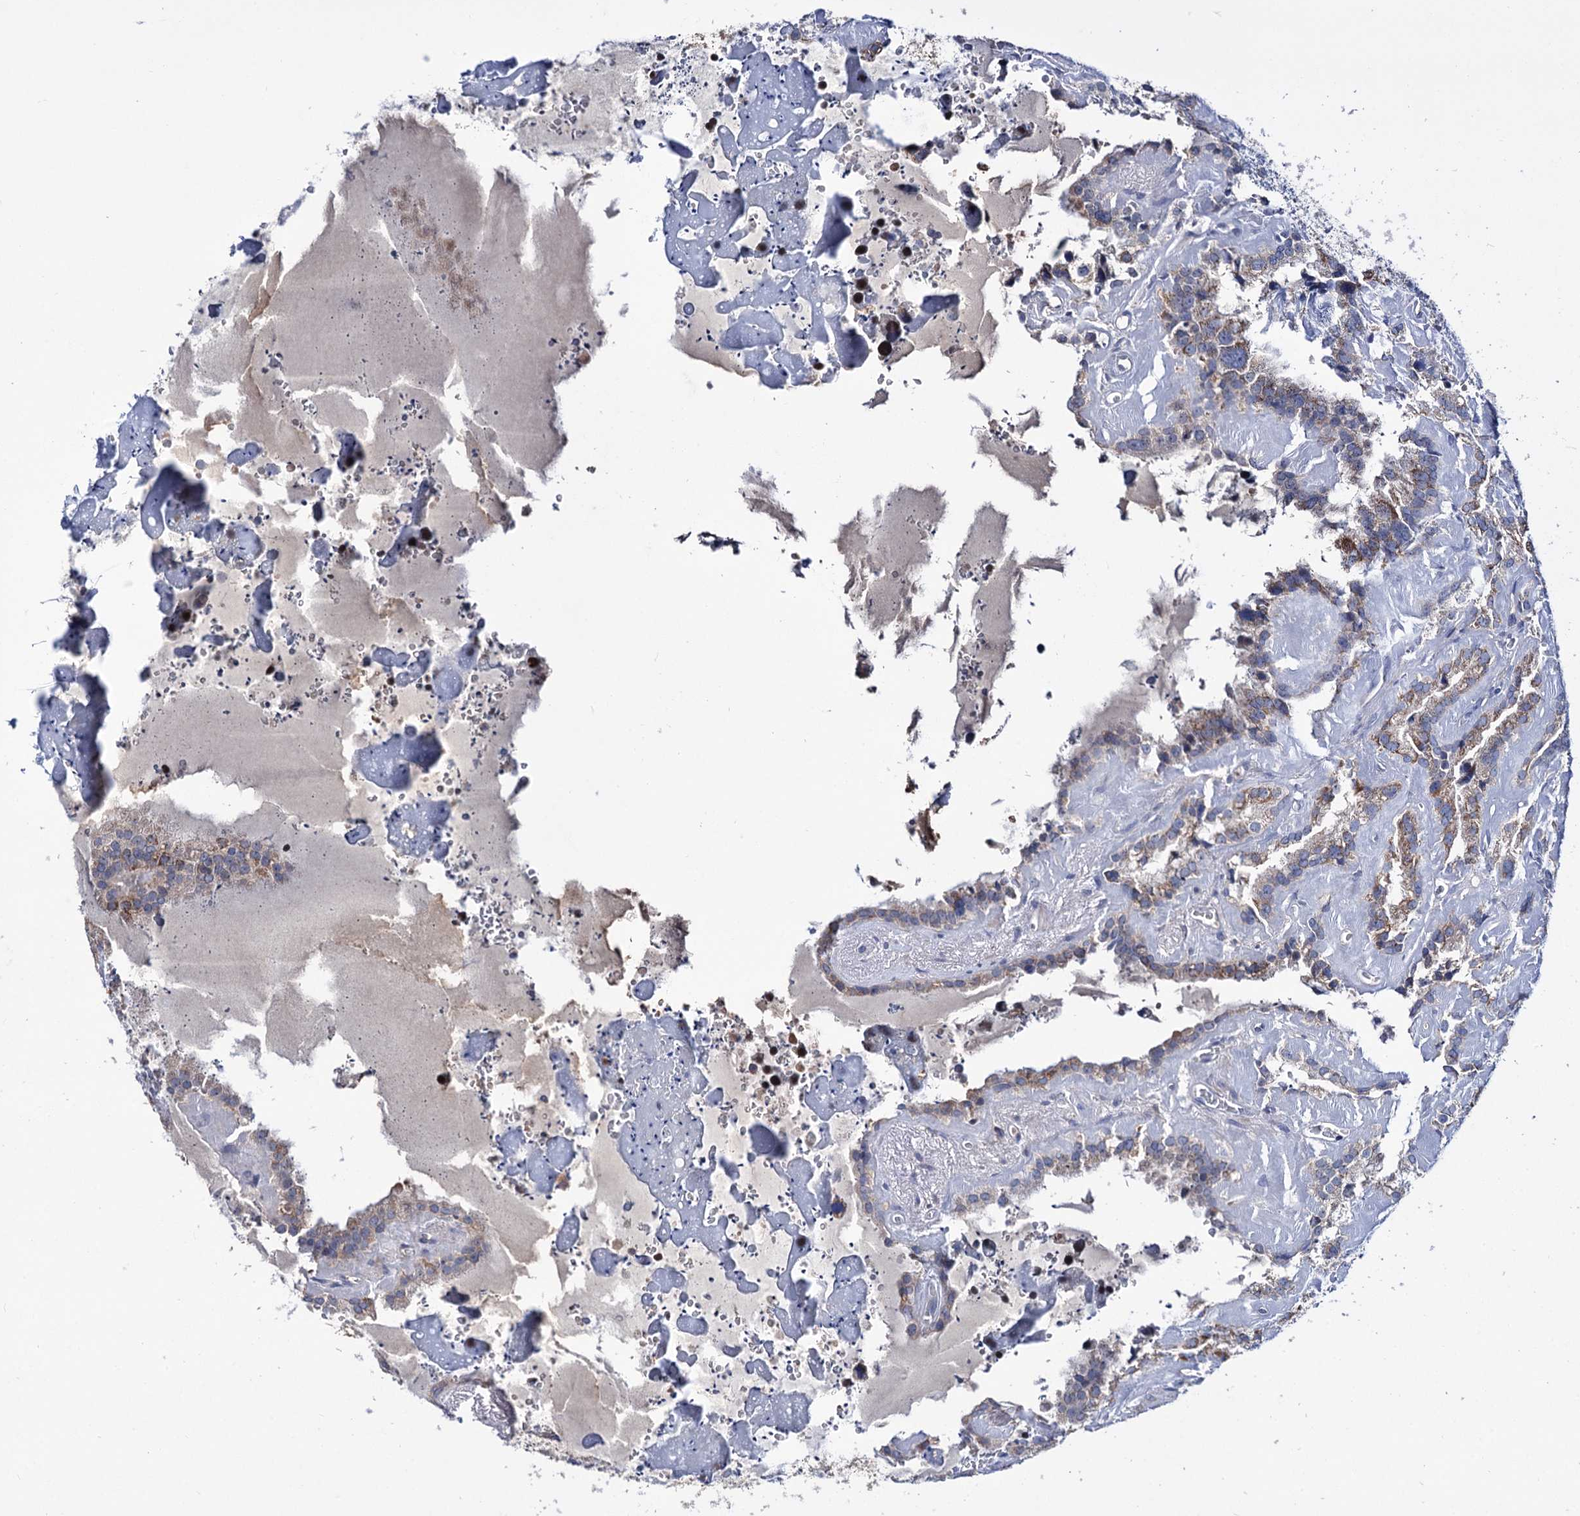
{"staining": {"intensity": "moderate", "quantity": ">75%", "location": "cytoplasmic/membranous"}, "tissue": "seminal vesicle", "cell_type": "Glandular cells", "image_type": "normal", "snomed": [{"axis": "morphology", "description": "Normal tissue, NOS"}, {"axis": "topography", "description": "Prostate"}, {"axis": "topography", "description": "Seminal veicle"}], "caption": "Seminal vesicle stained with DAB (3,3'-diaminobenzidine) immunohistochemistry (IHC) shows medium levels of moderate cytoplasmic/membranous positivity in approximately >75% of glandular cells. (brown staining indicates protein expression, while blue staining denotes nuclei).", "gene": "CLPB", "patient": {"sex": "male", "age": 59}}